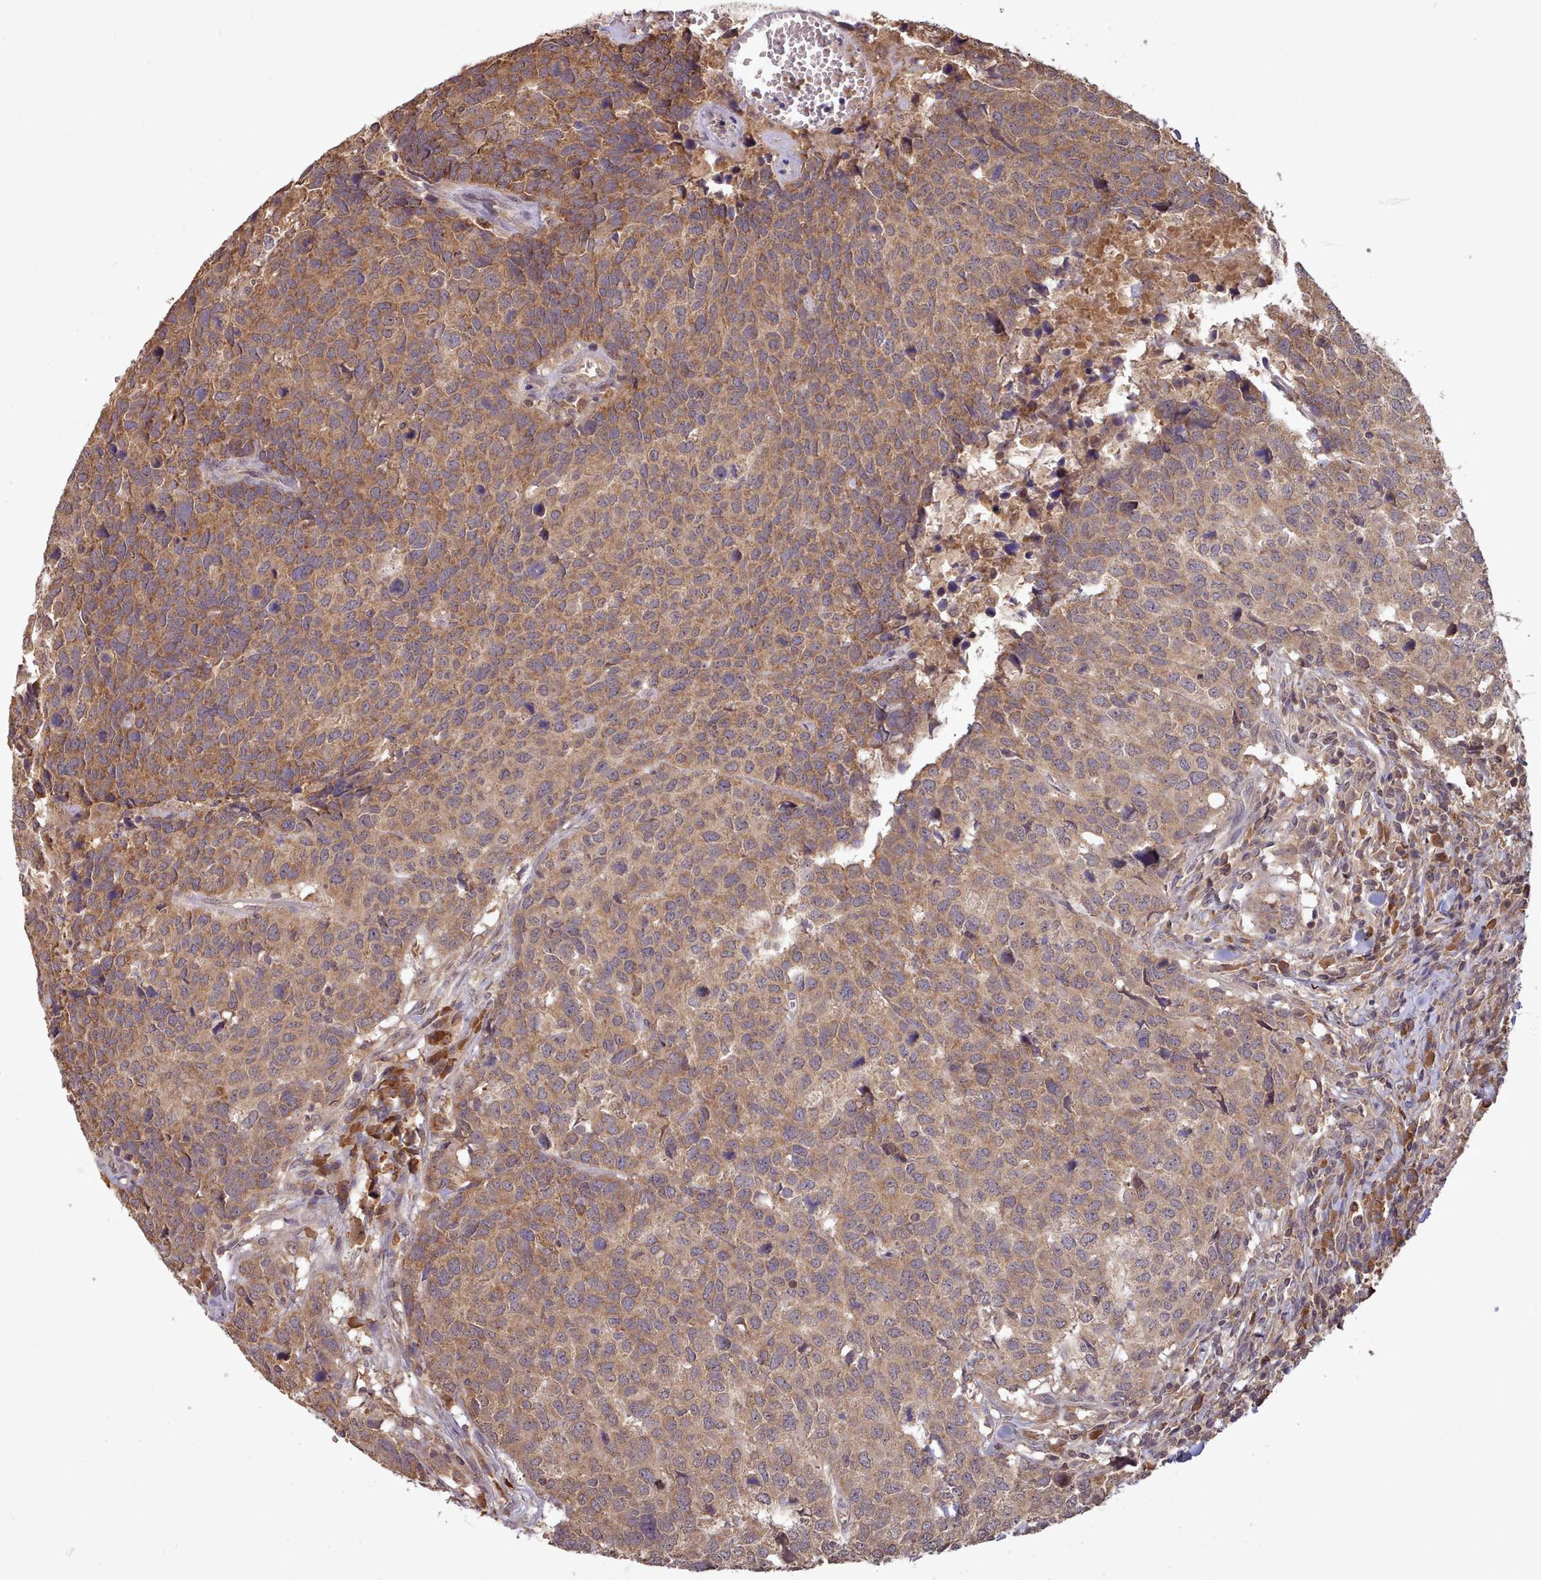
{"staining": {"intensity": "moderate", "quantity": ">75%", "location": "cytoplasmic/membranous"}, "tissue": "head and neck cancer", "cell_type": "Tumor cells", "image_type": "cancer", "snomed": [{"axis": "morphology", "description": "Normal tissue, NOS"}, {"axis": "morphology", "description": "Squamous cell carcinoma, NOS"}, {"axis": "topography", "description": "Skeletal muscle"}, {"axis": "topography", "description": "Vascular tissue"}, {"axis": "topography", "description": "Peripheral nerve tissue"}, {"axis": "topography", "description": "Head-Neck"}], "caption": "An image of human squamous cell carcinoma (head and neck) stained for a protein shows moderate cytoplasmic/membranous brown staining in tumor cells.", "gene": "PIP4P1", "patient": {"sex": "male", "age": 66}}